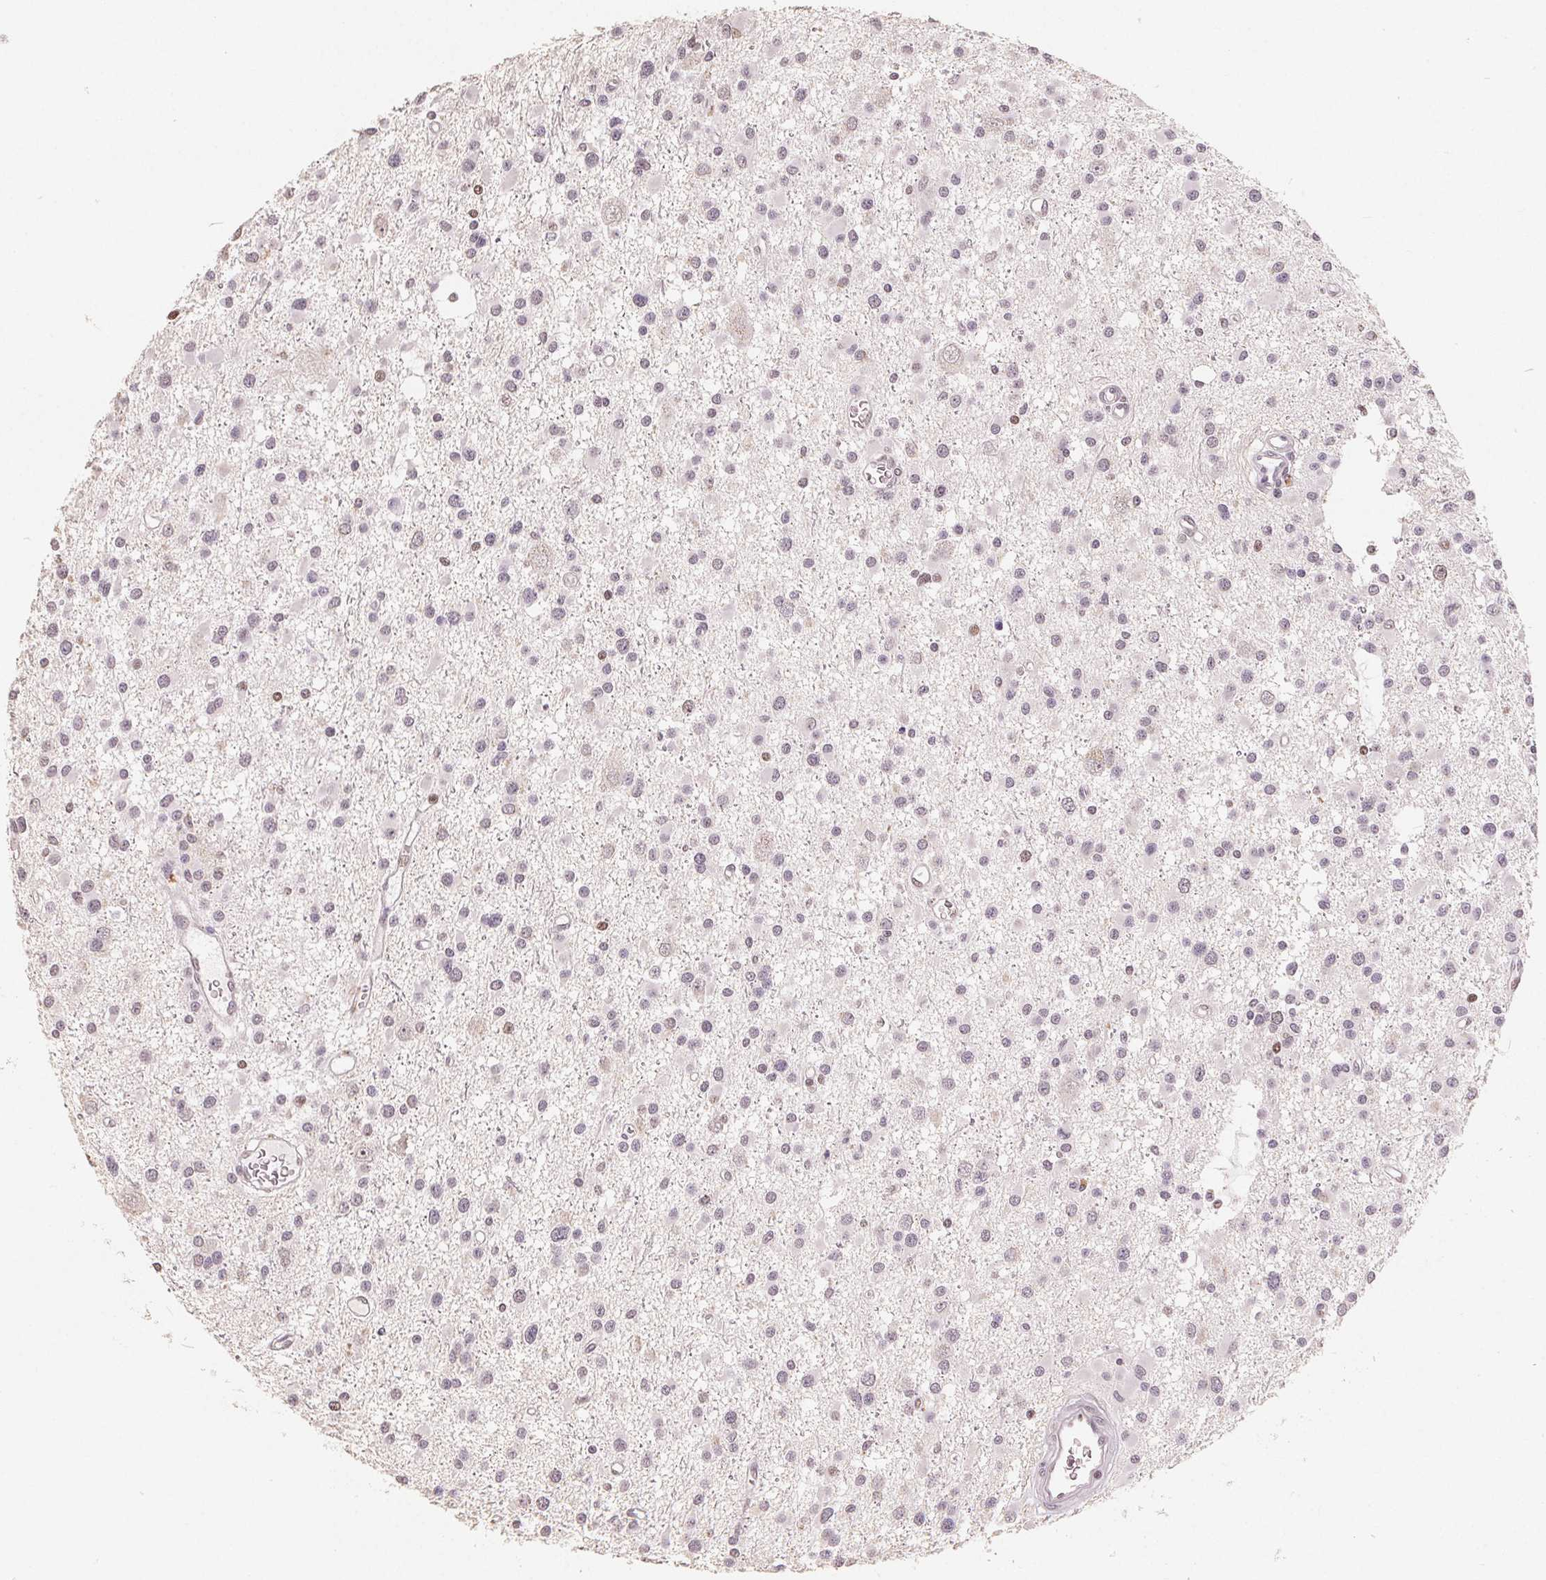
{"staining": {"intensity": "negative", "quantity": "none", "location": "none"}, "tissue": "glioma", "cell_type": "Tumor cells", "image_type": "cancer", "snomed": [{"axis": "morphology", "description": "Glioma, malignant, High grade"}, {"axis": "topography", "description": "Brain"}], "caption": "High magnification brightfield microscopy of glioma stained with DAB (3,3'-diaminobenzidine) (brown) and counterstained with hematoxylin (blue): tumor cells show no significant positivity.", "gene": "CCDC138", "patient": {"sex": "male", "age": 54}}